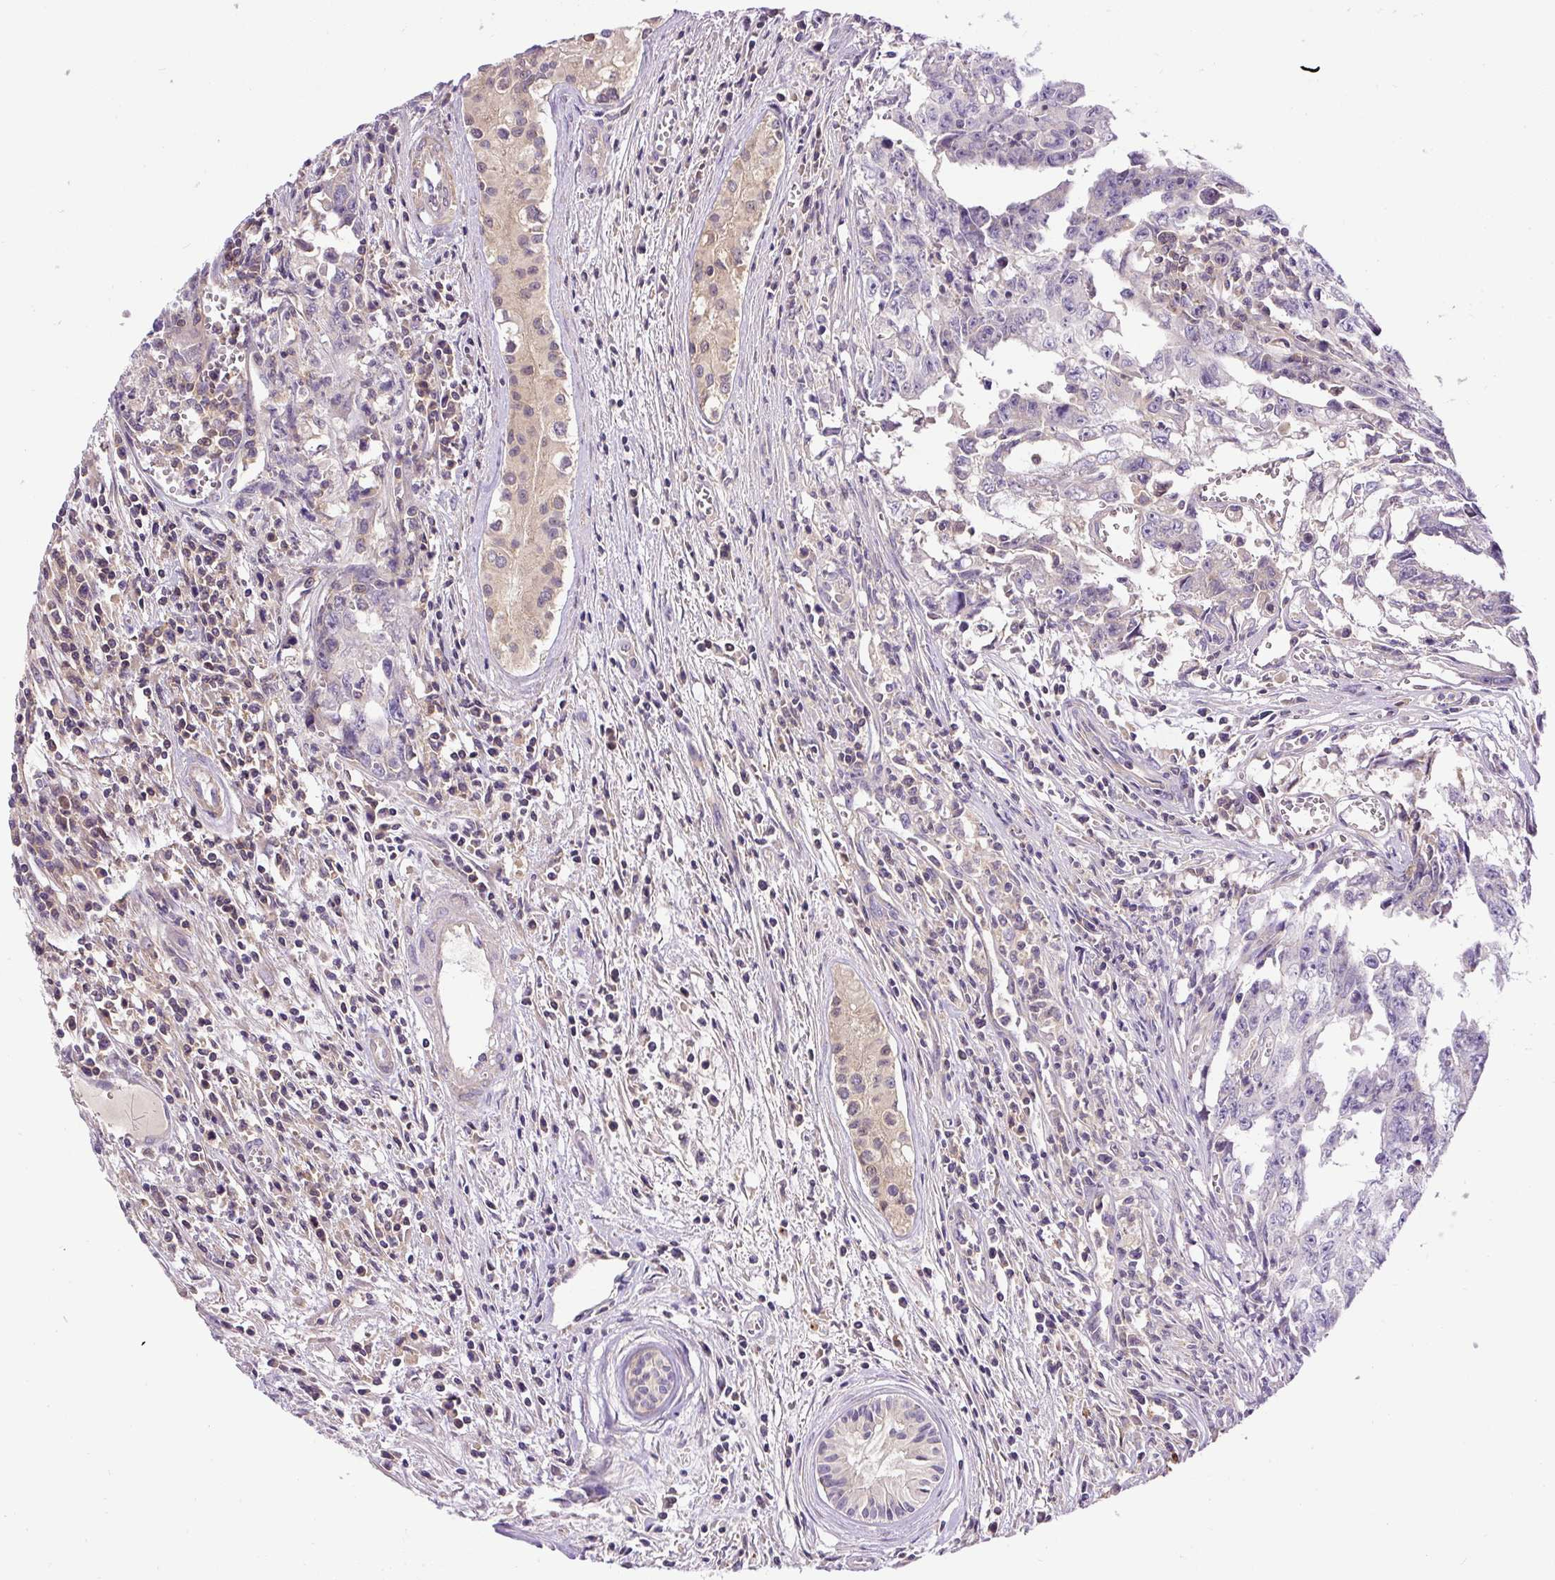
{"staining": {"intensity": "negative", "quantity": "none", "location": "none"}, "tissue": "testis cancer", "cell_type": "Tumor cells", "image_type": "cancer", "snomed": [{"axis": "morphology", "description": "Carcinoma, Embryonal, NOS"}, {"axis": "topography", "description": "Testis"}], "caption": "This image is of embryonal carcinoma (testis) stained with IHC to label a protein in brown with the nuclei are counter-stained blue. There is no expression in tumor cells. The staining was performed using DAB (3,3'-diaminobenzidine) to visualize the protein expression in brown, while the nuclei were stained in blue with hematoxylin (Magnification: 20x).", "gene": "CCDC28A", "patient": {"sex": "male", "age": 24}}